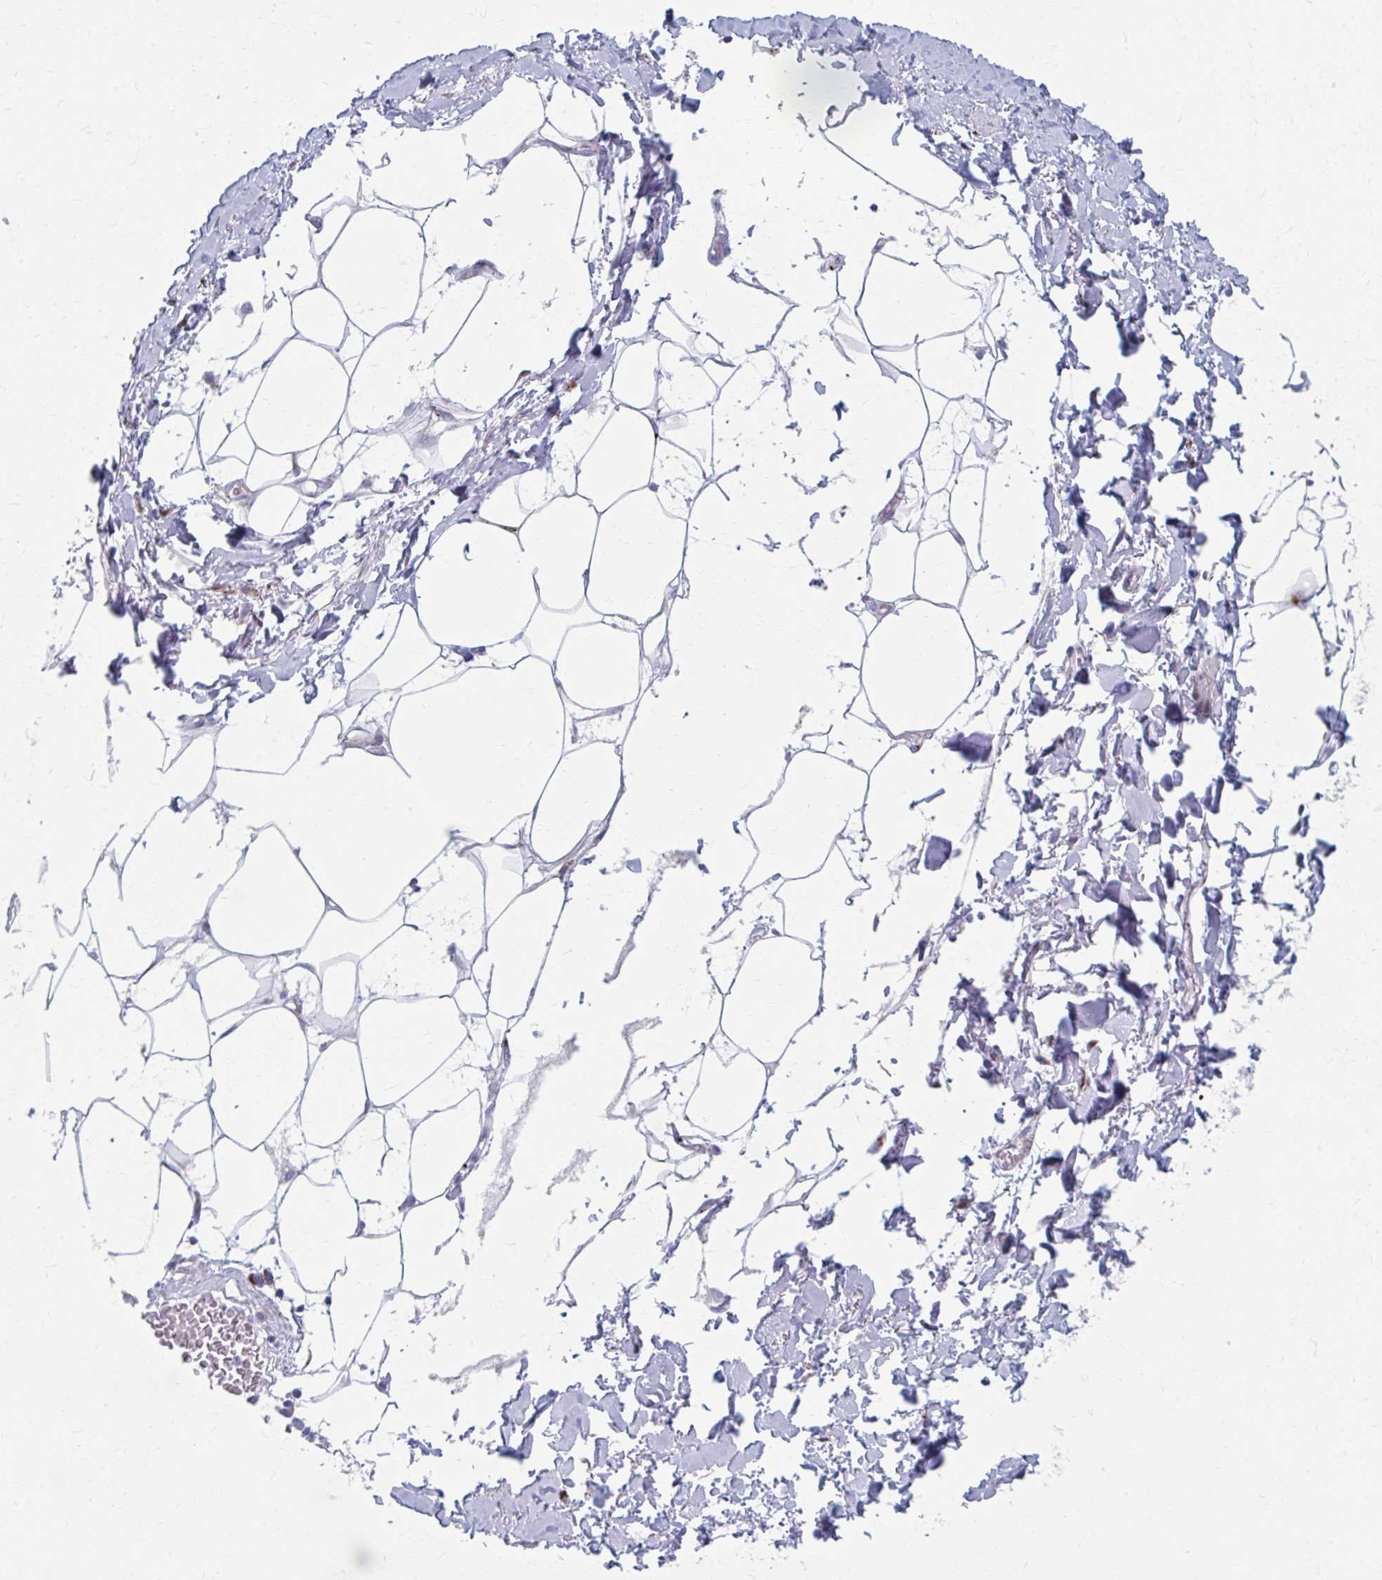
{"staining": {"intensity": "negative", "quantity": "none", "location": "none"}, "tissue": "adipose tissue", "cell_type": "Adipocytes", "image_type": "normal", "snomed": [{"axis": "morphology", "description": "Normal tissue, NOS"}, {"axis": "topography", "description": "Vagina"}, {"axis": "topography", "description": "Peripheral nerve tissue"}], "caption": "A high-resolution photomicrograph shows immunohistochemistry staining of benign adipose tissue, which demonstrates no significant staining in adipocytes. (DAB IHC visualized using brightfield microscopy, high magnification).", "gene": "OLFM2", "patient": {"sex": "female", "age": 71}}